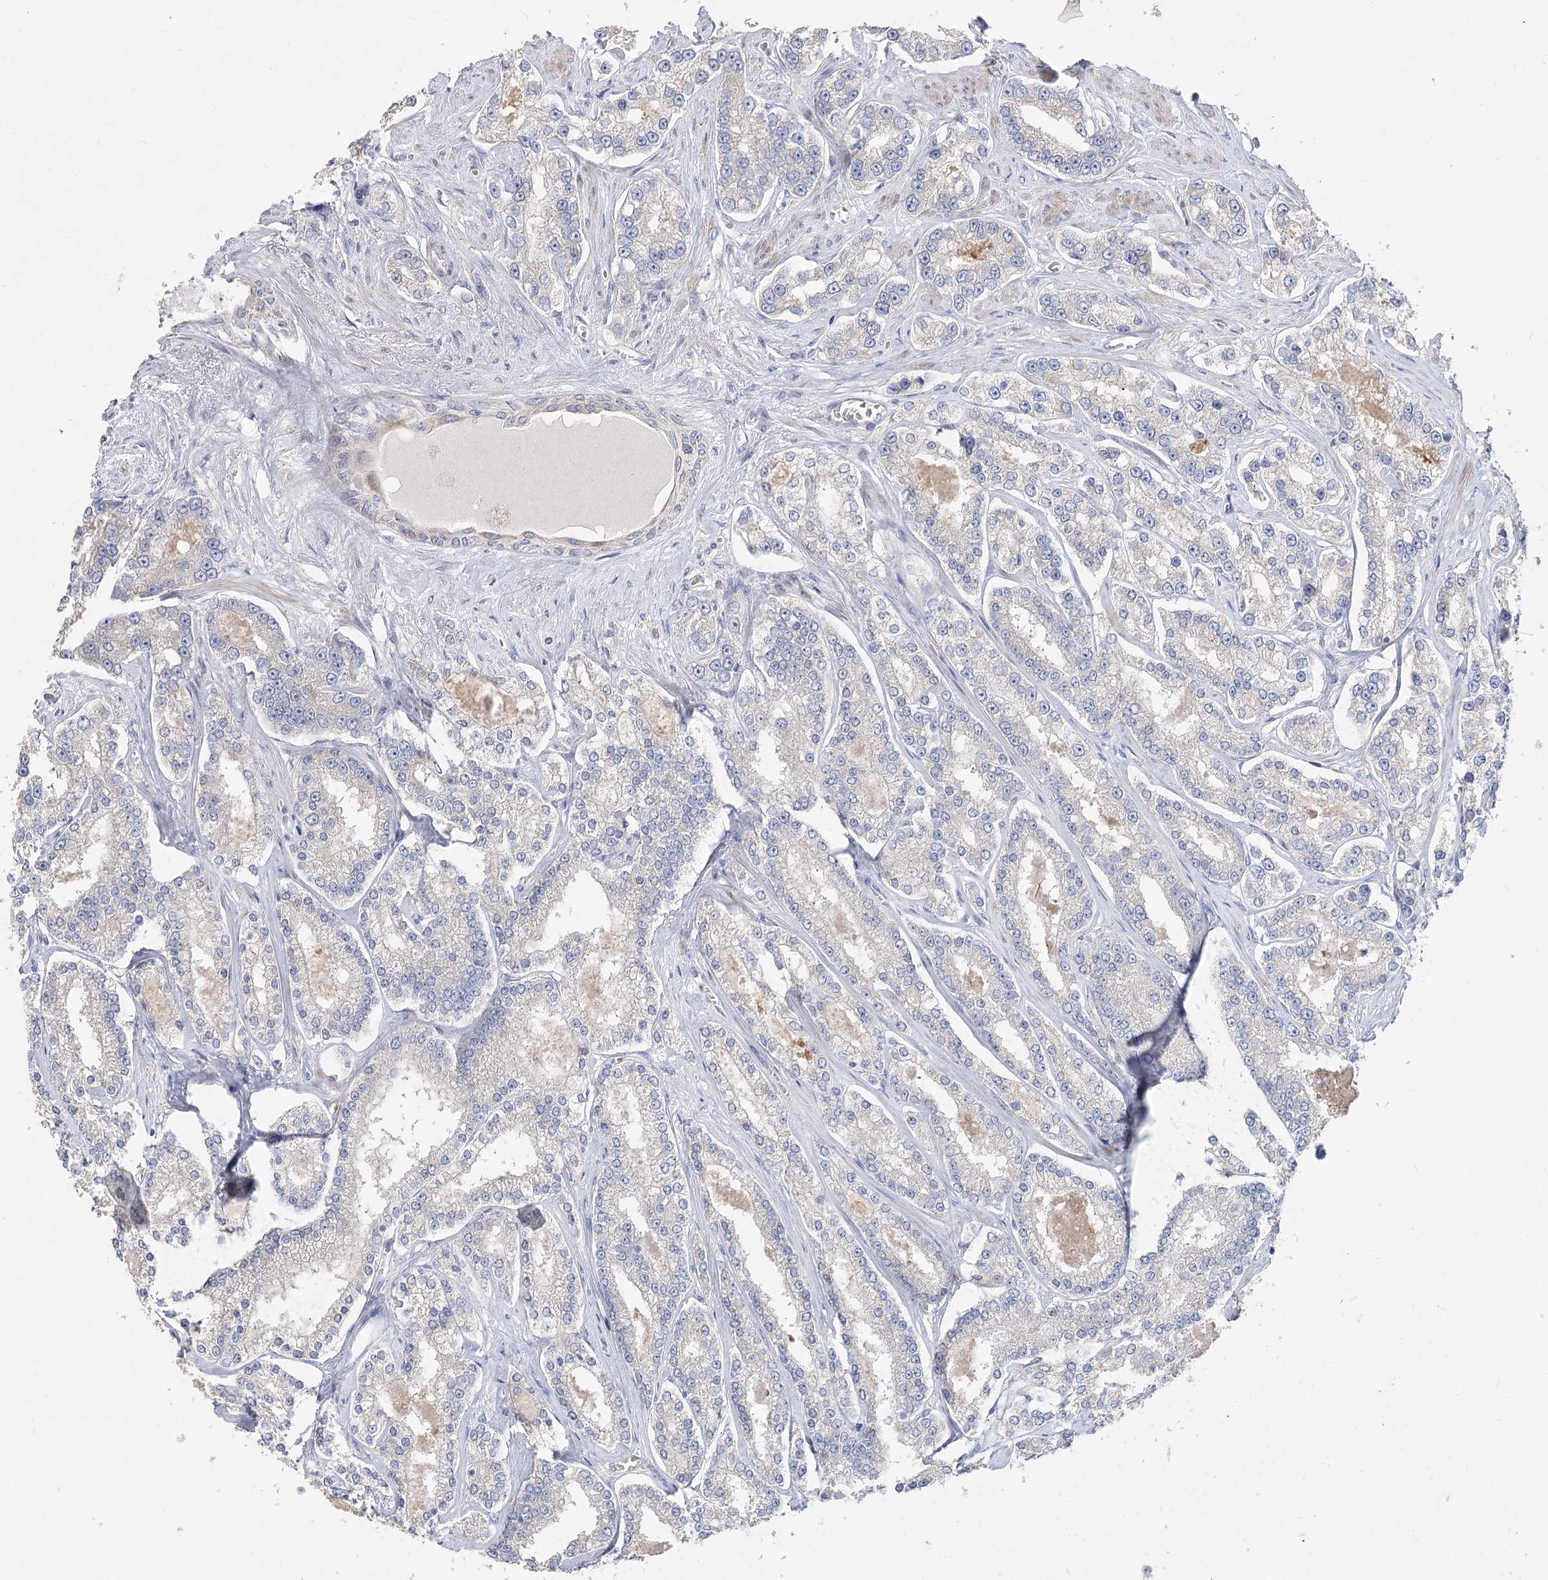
{"staining": {"intensity": "negative", "quantity": "none", "location": "none"}, "tissue": "prostate cancer", "cell_type": "Tumor cells", "image_type": "cancer", "snomed": [{"axis": "morphology", "description": "Normal tissue, NOS"}, {"axis": "morphology", "description": "Adenocarcinoma, High grade"}, {"axis": "topography", "description": "Prostate"}], "caption": "Human adenocarcinoma (high-grade) (prostate) stained for a protein using immunohistochemistry demonstrates no staining in tumor cells.", "gene": "NRAP", "patient": {"sex": "male", "age": 83}}